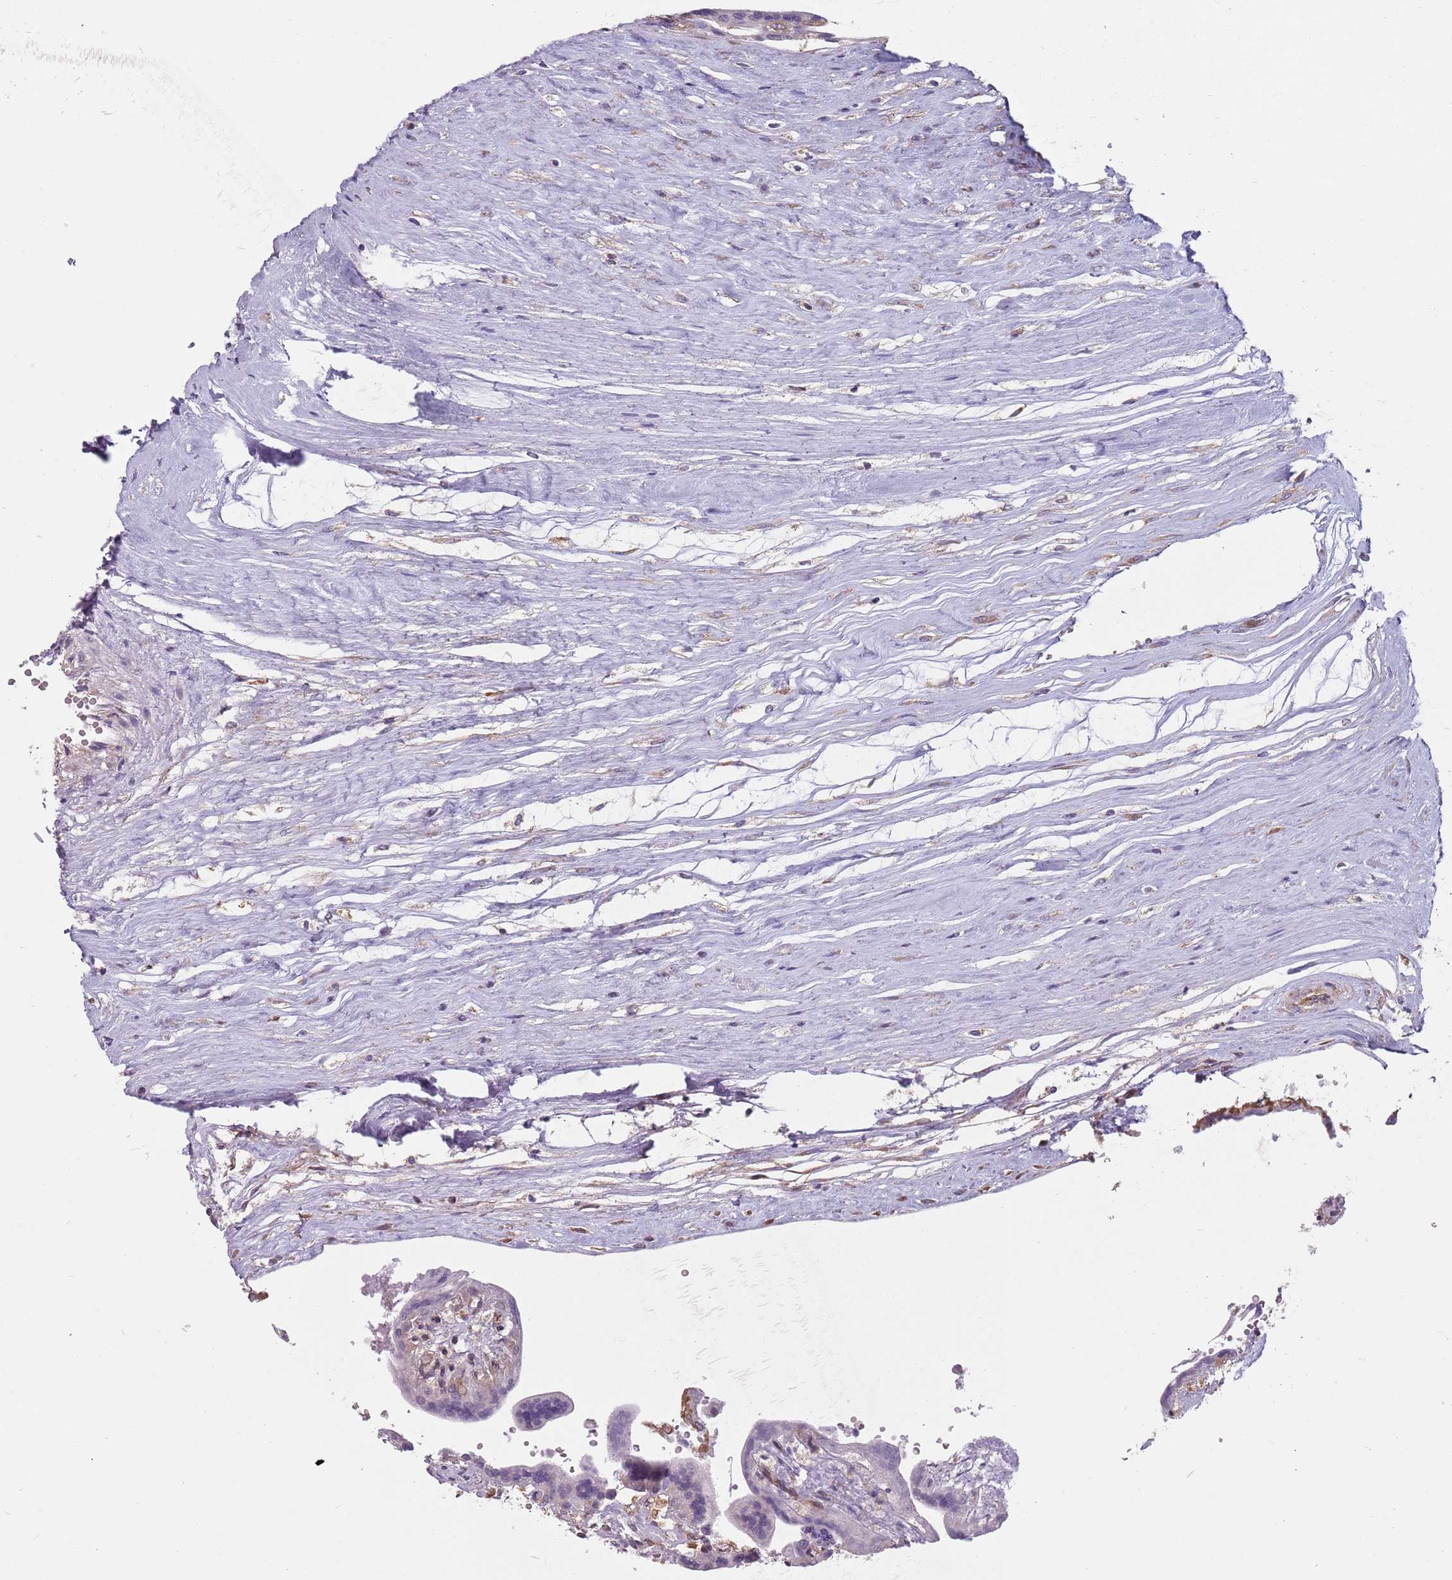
{"staining": {"intensity": "moderate", "quantity": "25%-75%", "location": "cytoplasmic/membranous"}, "tissue": "placenta", "cell_type": "Trophoblastic cells", "image_type": "normal", "snomed": [{"axis": "morphology", "description": "Normal tissue, NOS"}, {"axis": "topography", "description": "Placenta"}], "caption": "Immunohistochemical staining of unremarkable human placenta reveals 25%-75% levels of moderate cytoplasmic/membranous protein positivity in approximately 25%-75% of trophoblastic cells.", "gene": "RPL17", "patient": {"sex": "female", "age": 37}}